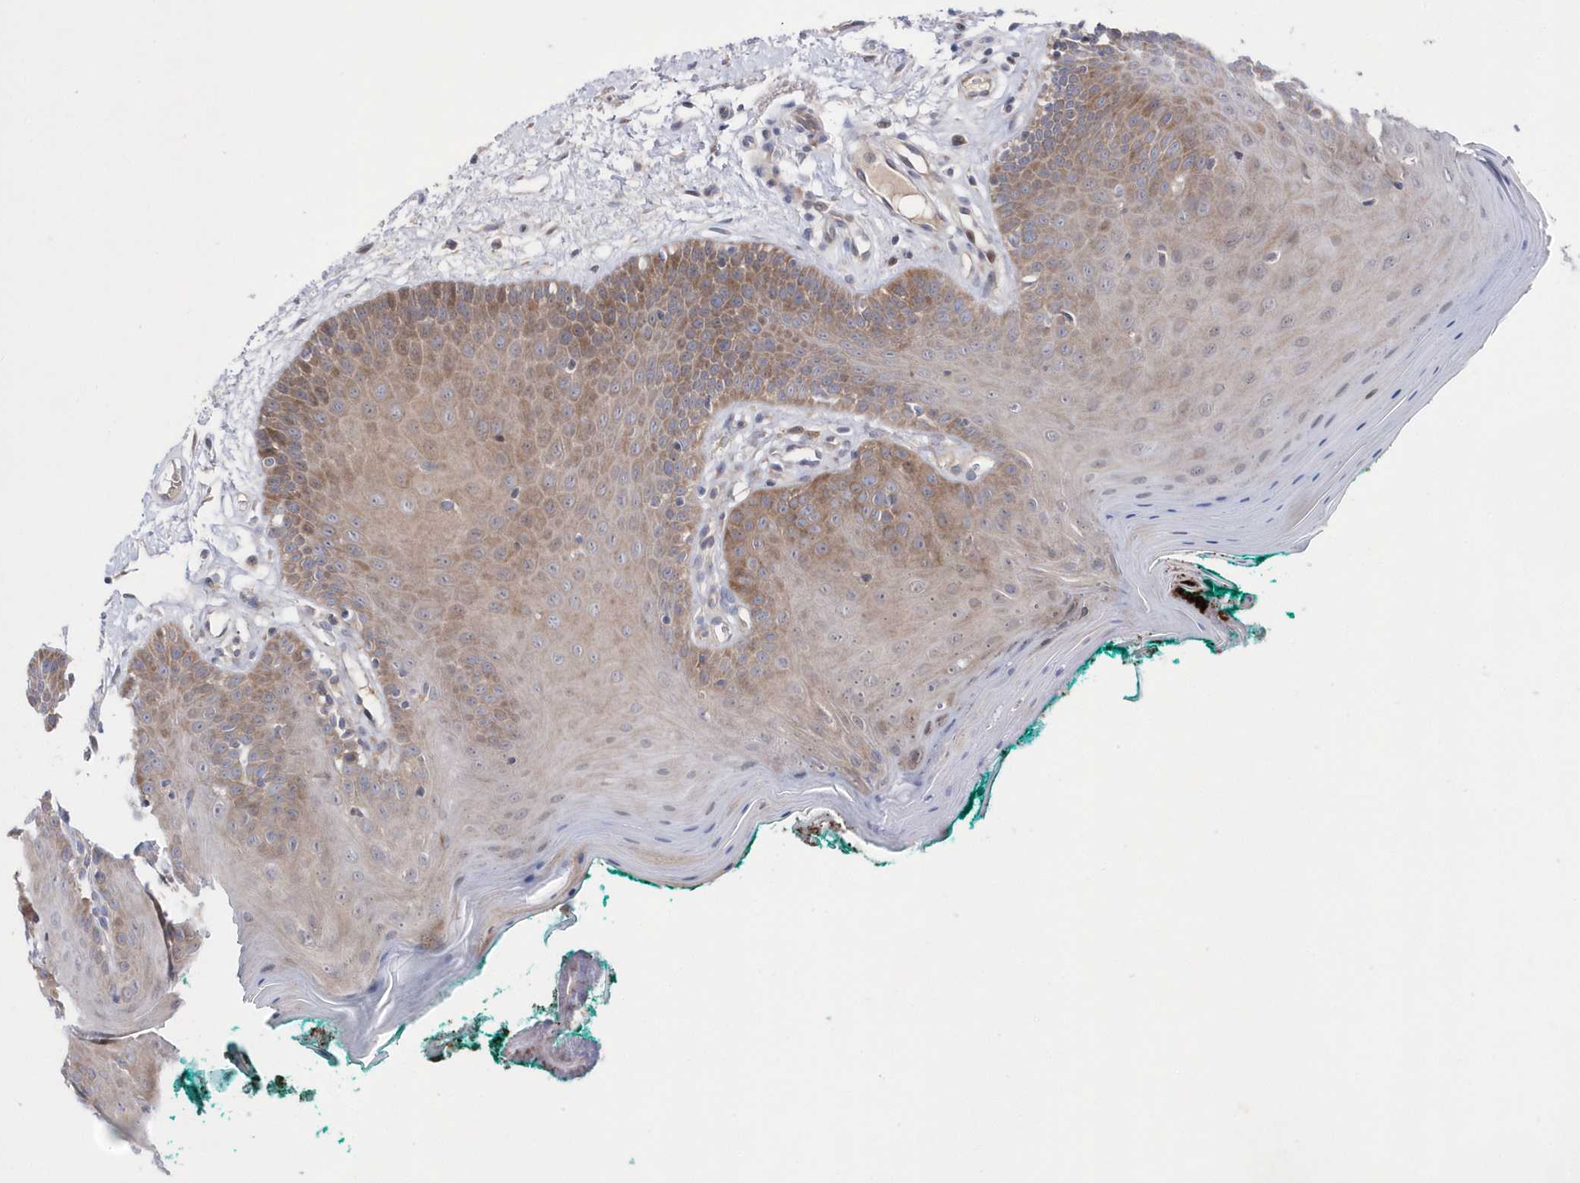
{"staining": {"intensity": "moderate", "quantity": ">75%", "location": "cytoplasmic/membranous"}, "tissue": "oral mucosa", "cell_type": "Squamous epithelial cells", "image_type": "normal", "snomed": [{"axis": "morphology", "description": "Normal tissue, NOS"}, {"axis": "topography", "description": "Skeletal muscle"}, {"axis": "topography", "description": "Oral tissue"}], "caption": "Immunohistochemical staining of benign oral mucosa shows >75% levels of moderate cytoplasmic/membranous protein staining in about >75% of squamous epithelial cells.", "gene": "DSPP", "patient": {"sex": "male", "age": 58}}